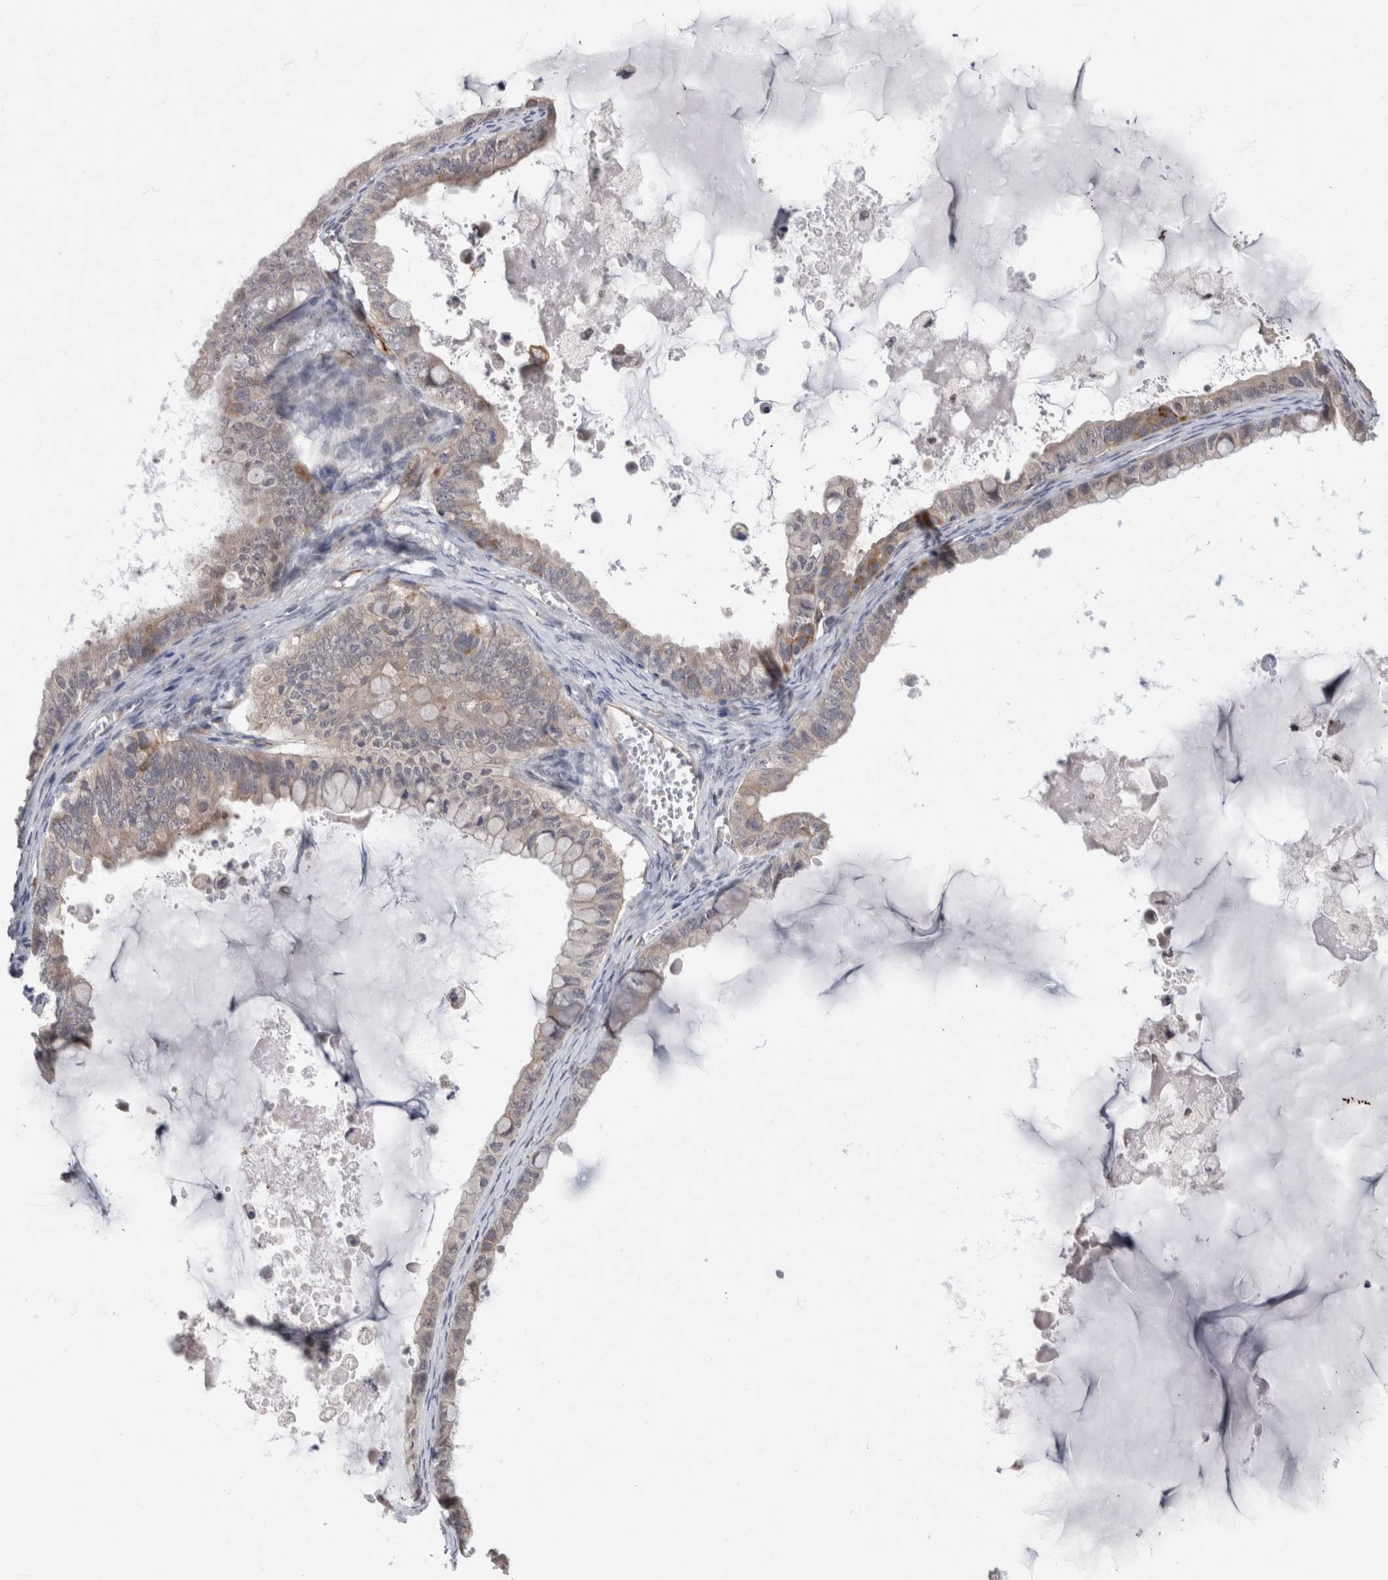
{"staining": {"intensity": "negative", "quantity": "none", "location": "none"}, "tissue": "ovarian cancer", "cell_type": "Tumor cells", "image_type": "cancer", "snomed": [{"axis": "morphology", "description": "Cystadenocarcinoma, mucinous, NOS"}, {"axis": "topography", "description": "Ovary"}], "caption": "Tumor cells are negative for brown protein staining in ovarian cancer (mucinous cystadenocarcinoma).", "gene": "FAM83H", "patient": {"sex": "female", "age": 80}}